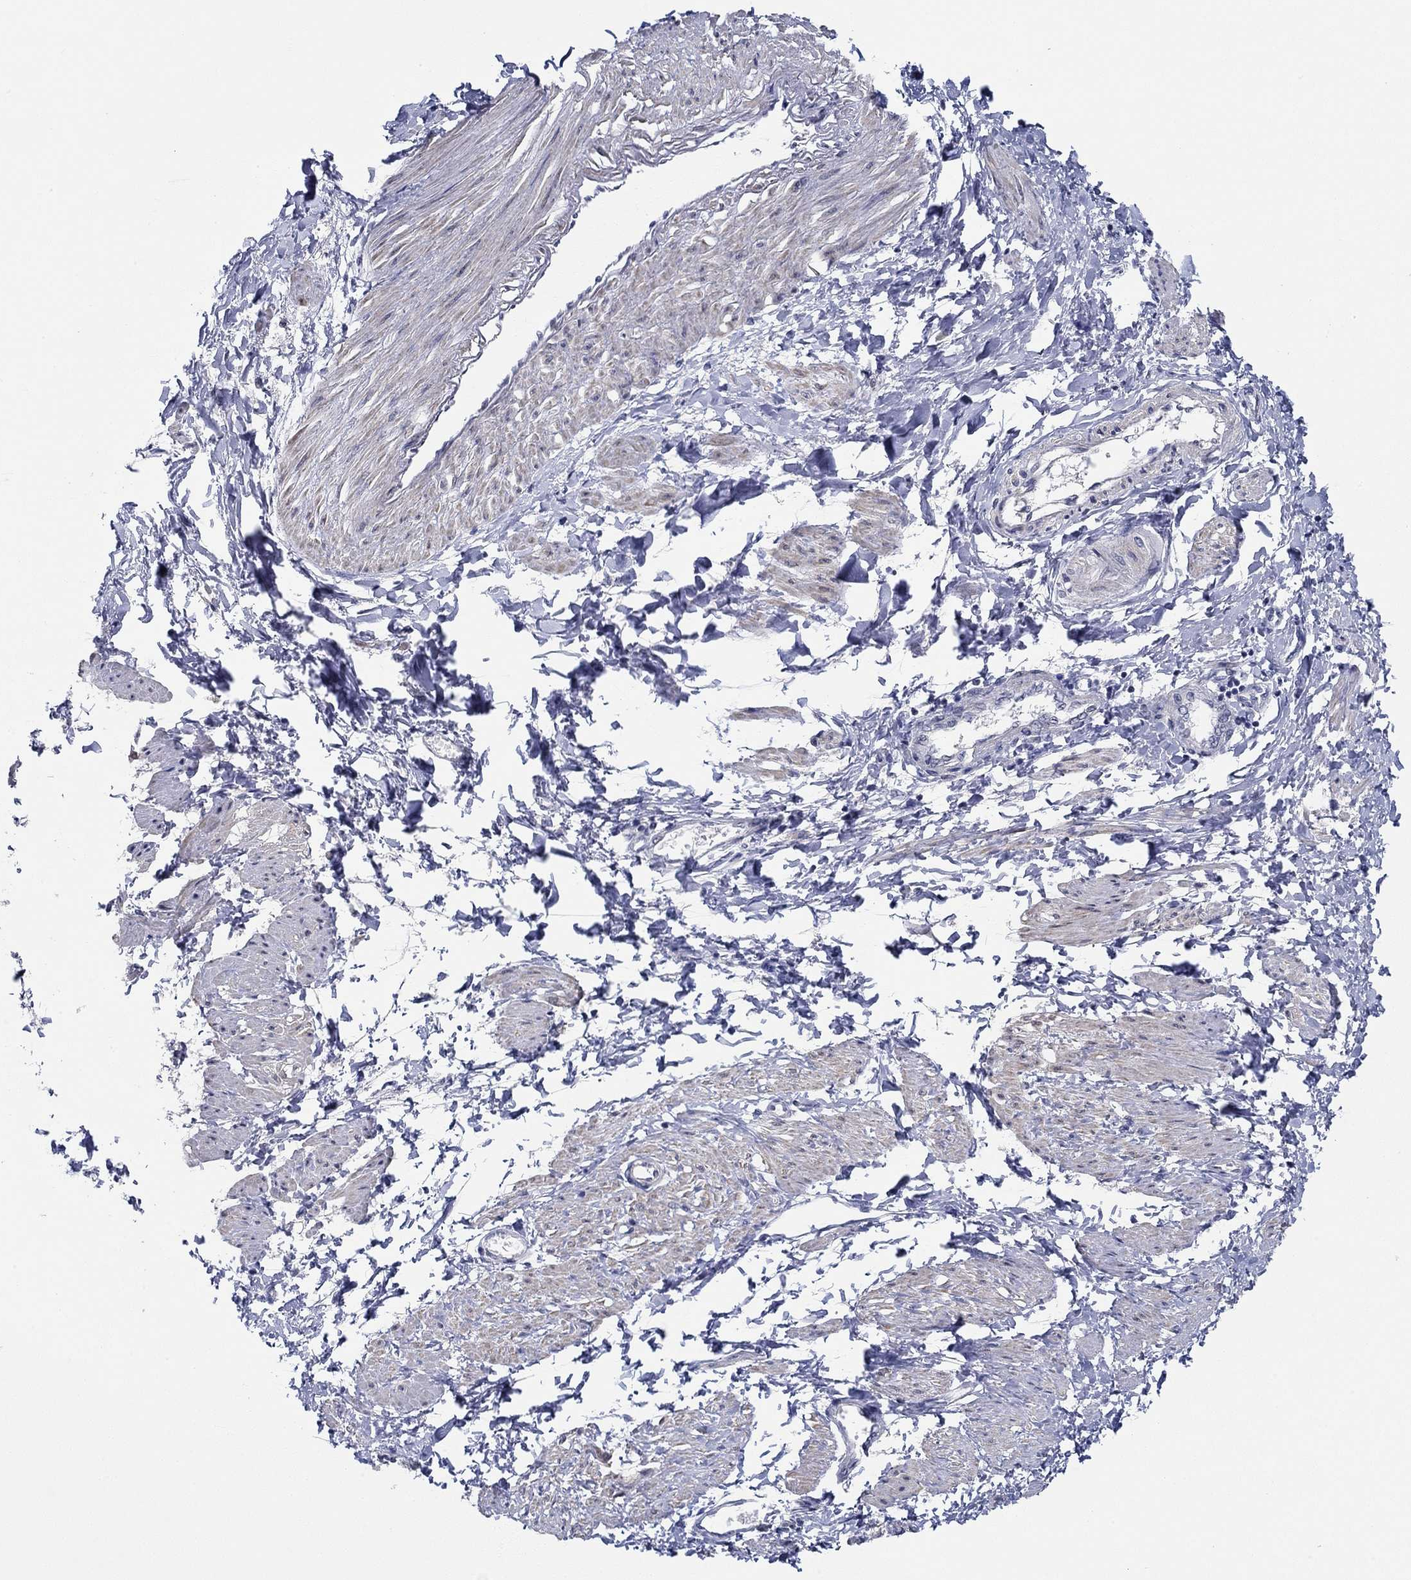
{"staining": {"intensity": "weak", "quantity": "<25%", "location": "cytoplasmic/membranous"}, "tissue": "smooth muscle", "cell_type": "Smooth muscle cells", "image_type": "normal", "snomed": [{"axis": "morphology", "description": "Normal tissue, NOS"}, {"axis": "topography", "description": "Smooth muscle"}, {"axis": "topography", "description": "Uterus"}], "caption": "This photomicrograph is of normal smooth muscle stained with immunohistochemistry to label a protein in brown with the nuclei are counter-stained blue. There is no positivity in smooth muscle cells.", "gene": "SLC34A1", "patient": {"sex": "female", "age": 39}}